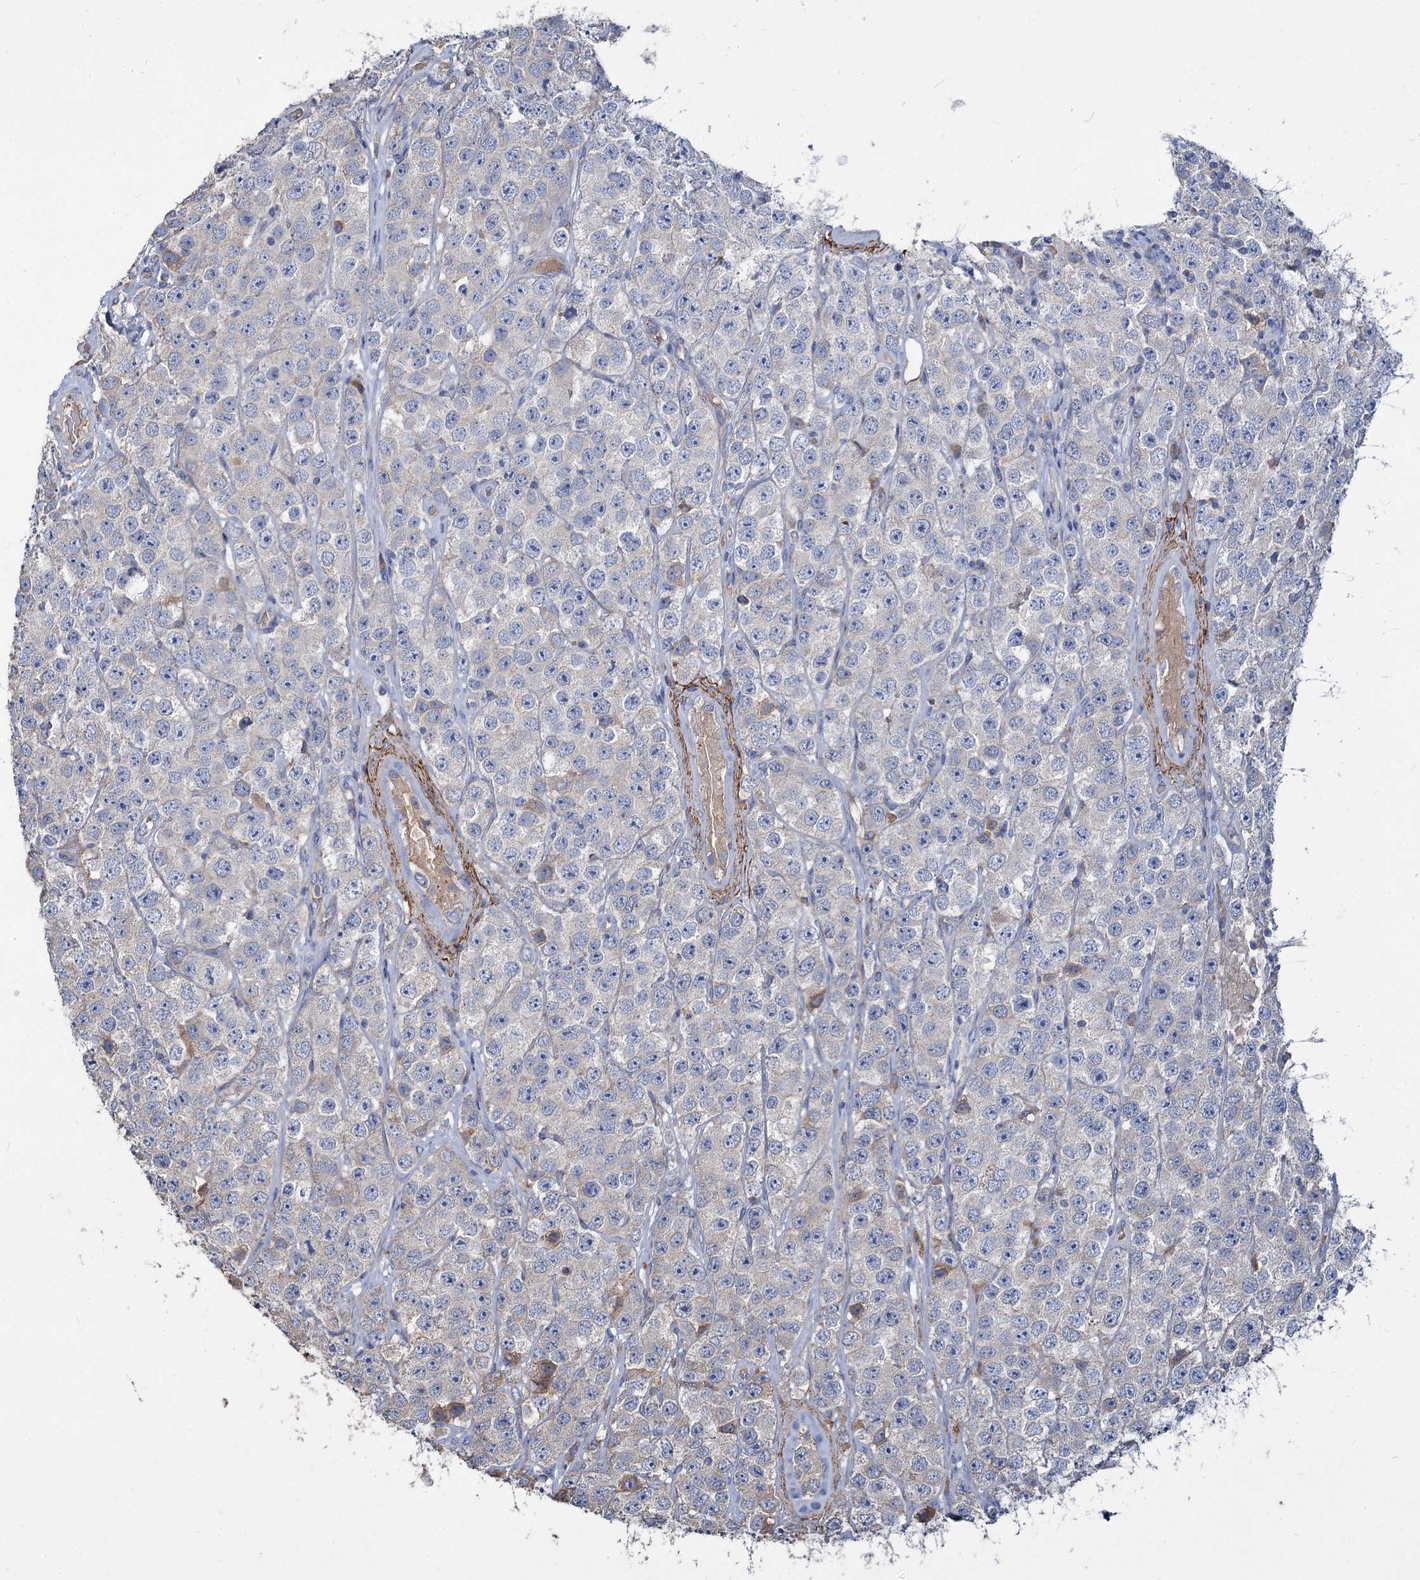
{"staining": {"intensity": "negative", "quantity": "none", "location": "none"}, "tissue": "testis cancer", "cell_type": "Tumor cells", "image_type": "cancer", "snomed": [{"axis": "morphology", "description": "Seminoma, NOS"}, {"axis": "topography", "description": "Testis"}], "caption": "IHC image of neoplastic tissue: human testis cancer stained with DAB demonstrates no significant protein positivity in tumor cells.", "gene": "URAD", "patient": {"sex": "male", "age": 28}}